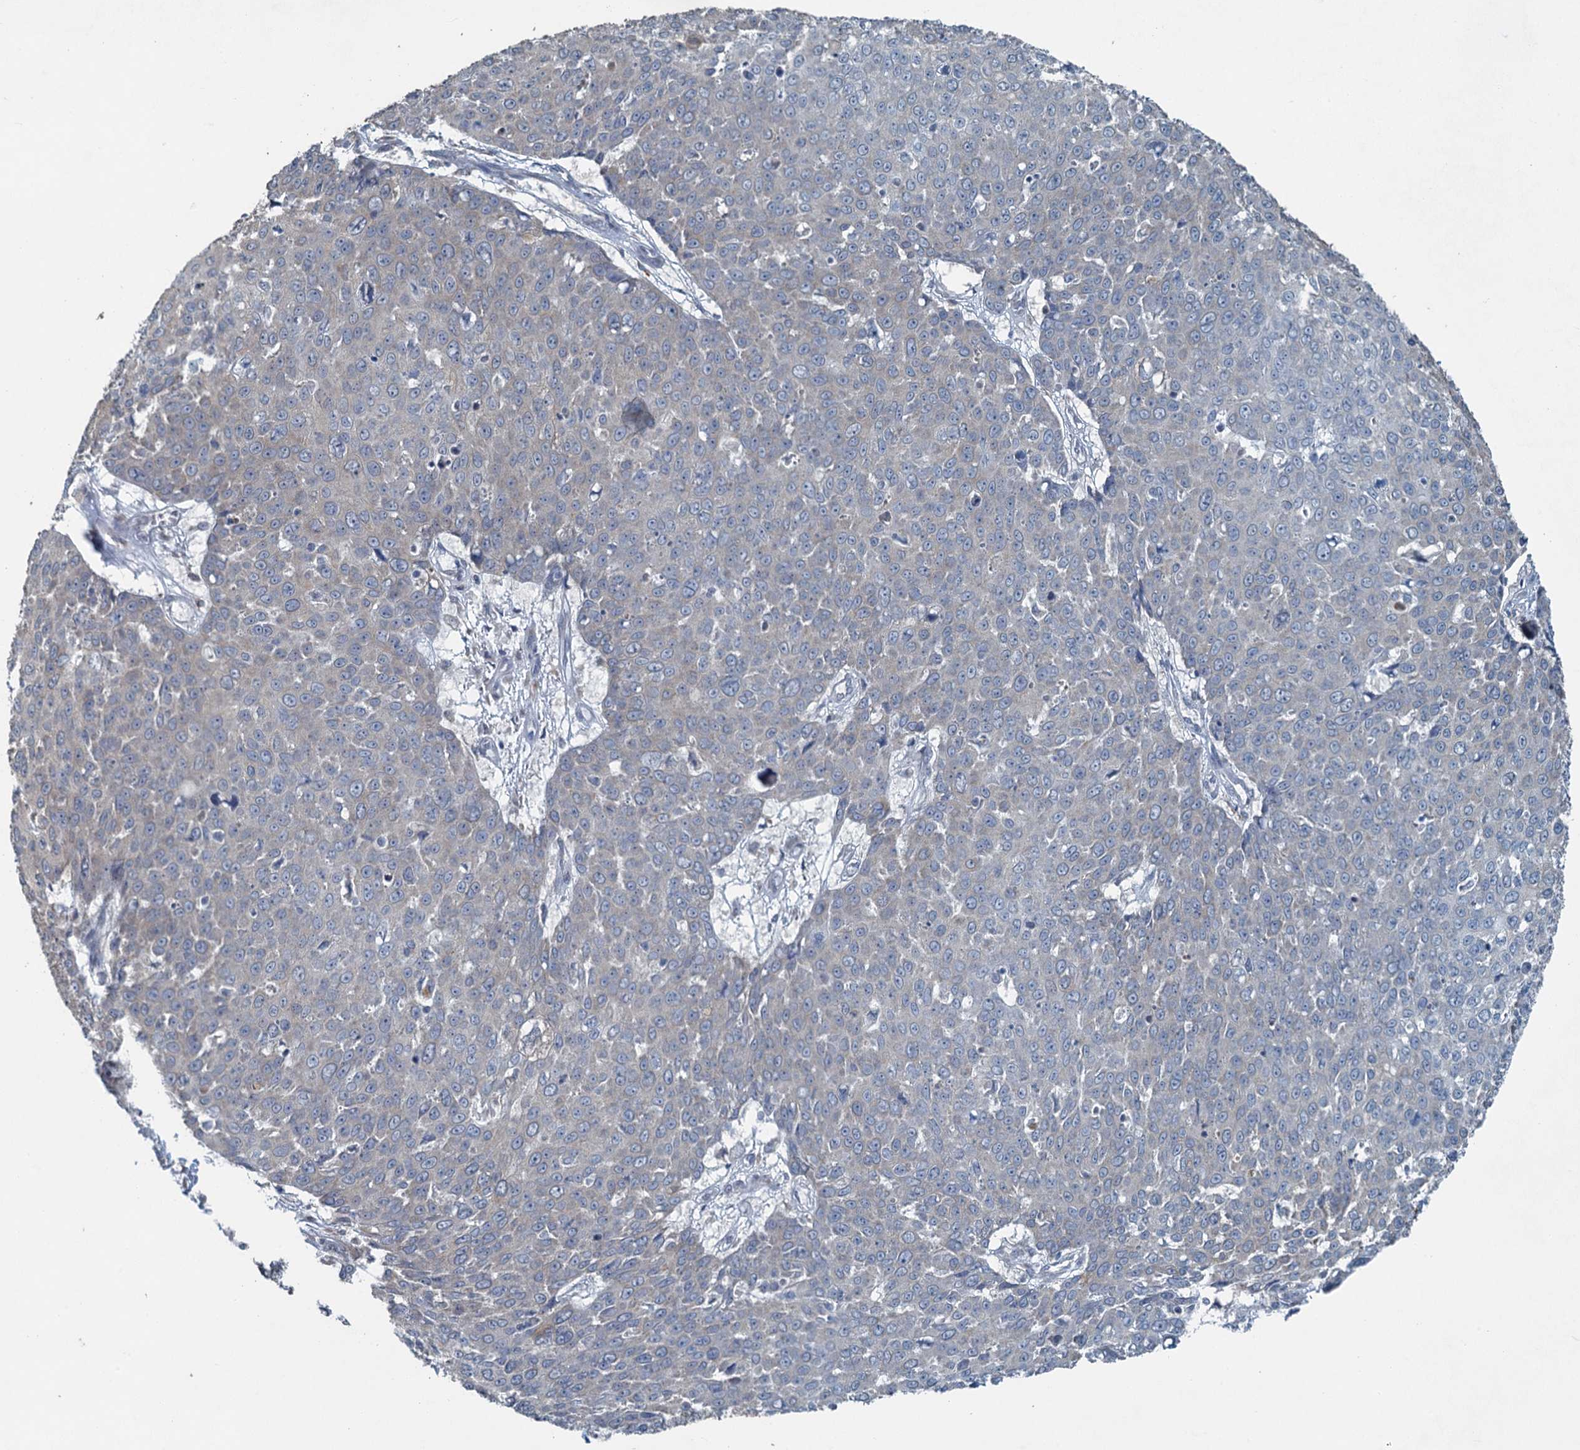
{"staining": {"intensity": "negative", "quantity": "none", "location": "none"}, "tissue": "skin cancer", "cell_type": "Tumor cells", "image_type": "cancer", "snomed": [{"axis": "morphology", "description": "Squamous cell carcinoma, NOS"}, {"axis": "topography", "description": "Skin"}], "caption": "Tumor cells are negative for protein expression in human skin cancer (squamous cell carcinoma).", "gene": "TEX35", "patient": {"sex": "male", "age": 71}}